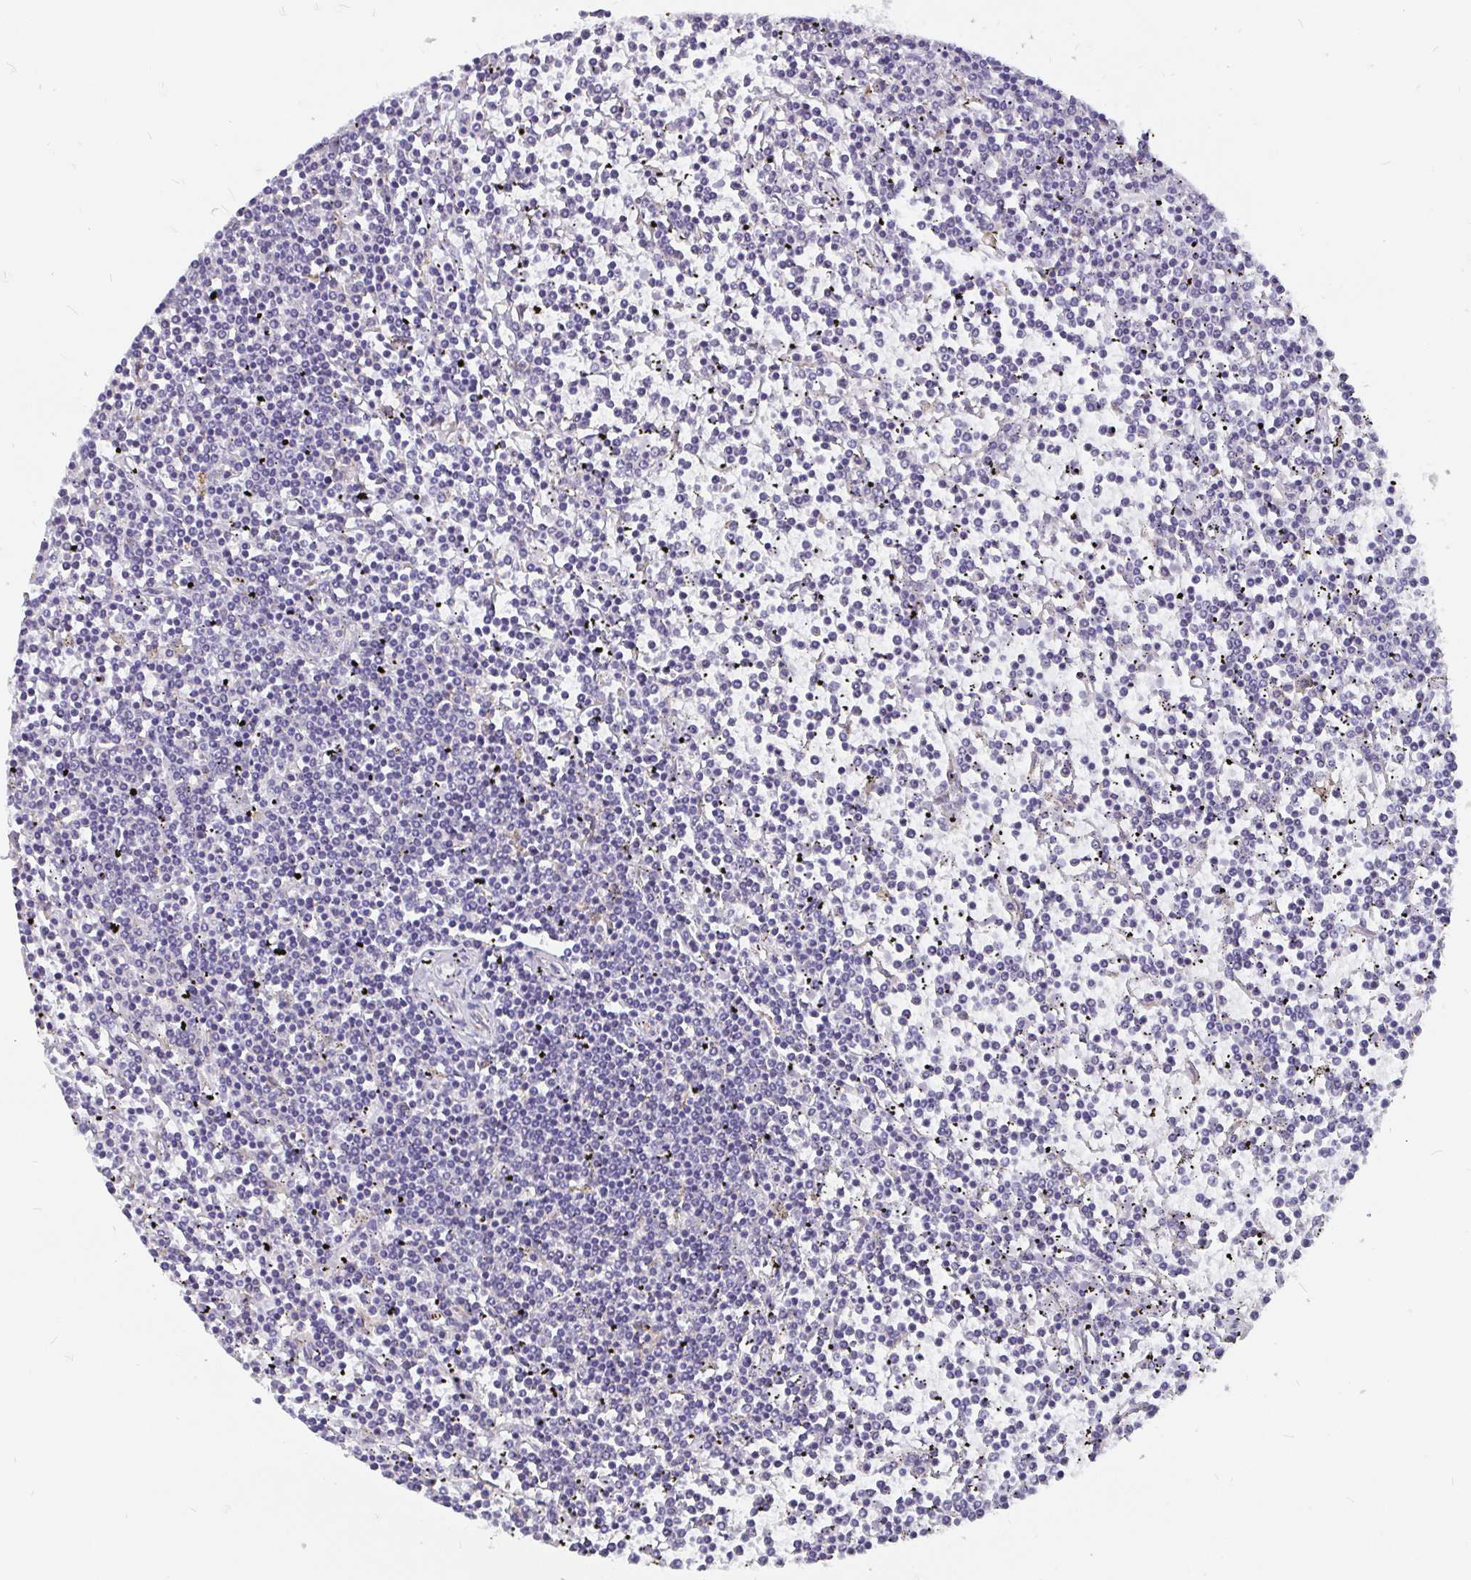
{"staining": {"intensity": "negative", "quantity": "none", "location": "none"}, "tissue": "lymphoma", "cell_type": "Tumor cells", "image_type": "cancer", "snomed": [{"axis": "morphology", "description": "Malignant lymphoma, non-Hodgkin's type, Low grade"}, {"axis": "topography", "description": "Spleen"}], "caption": "Low-grade malignant lymphoma, non-Hodgkin's type was stained to show a protein in brown. There is no significant staining in tumor cells.", "gene": "ADAMTS6", "patient": {"sex": "female", "age": 19}}